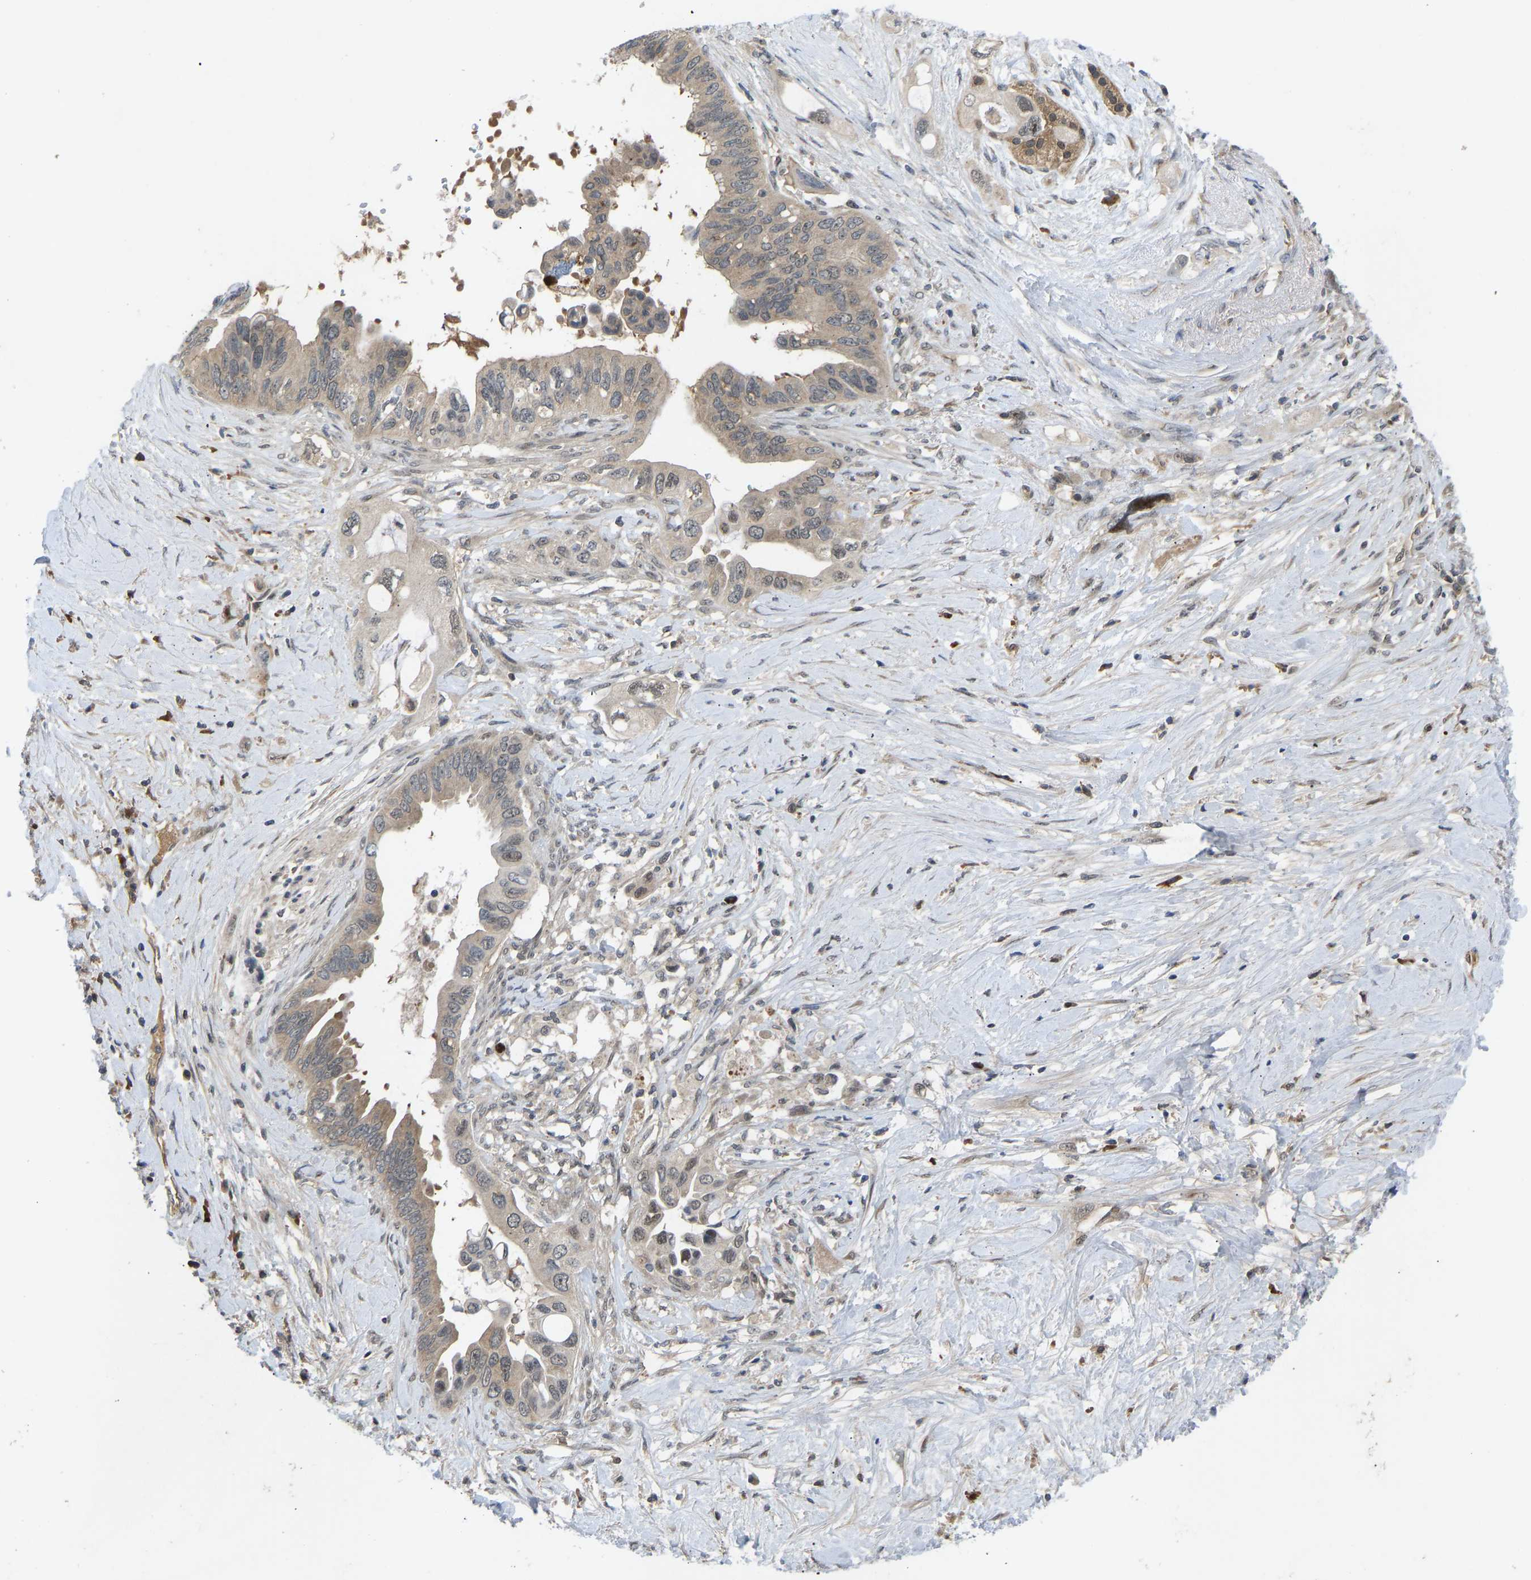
{"staining": {"intensity": "weak", "quantity": "25%-75%", "location": "cytoplasmic/membranous,nuclear"}, "tissue": "pancreatic cancer", "cell_type": "Tumor cells", "image_type": "cancer", "snomed": [{"axis": "morphology", "description": "Adenocarcinoma, NOS"}, {"axis": "topography", "description": "Pancreas"}], "caption": "This image shows immunohistochemistry (IHC) staining of human pancreatic cancer (adenocarcinoma), with low weak cytoplasmic/membranous and nuclear expression in approximately 25%-75% of tumor cells.", "gene": "ZNF251", "patient": {"sex": "female", "age": 56}}